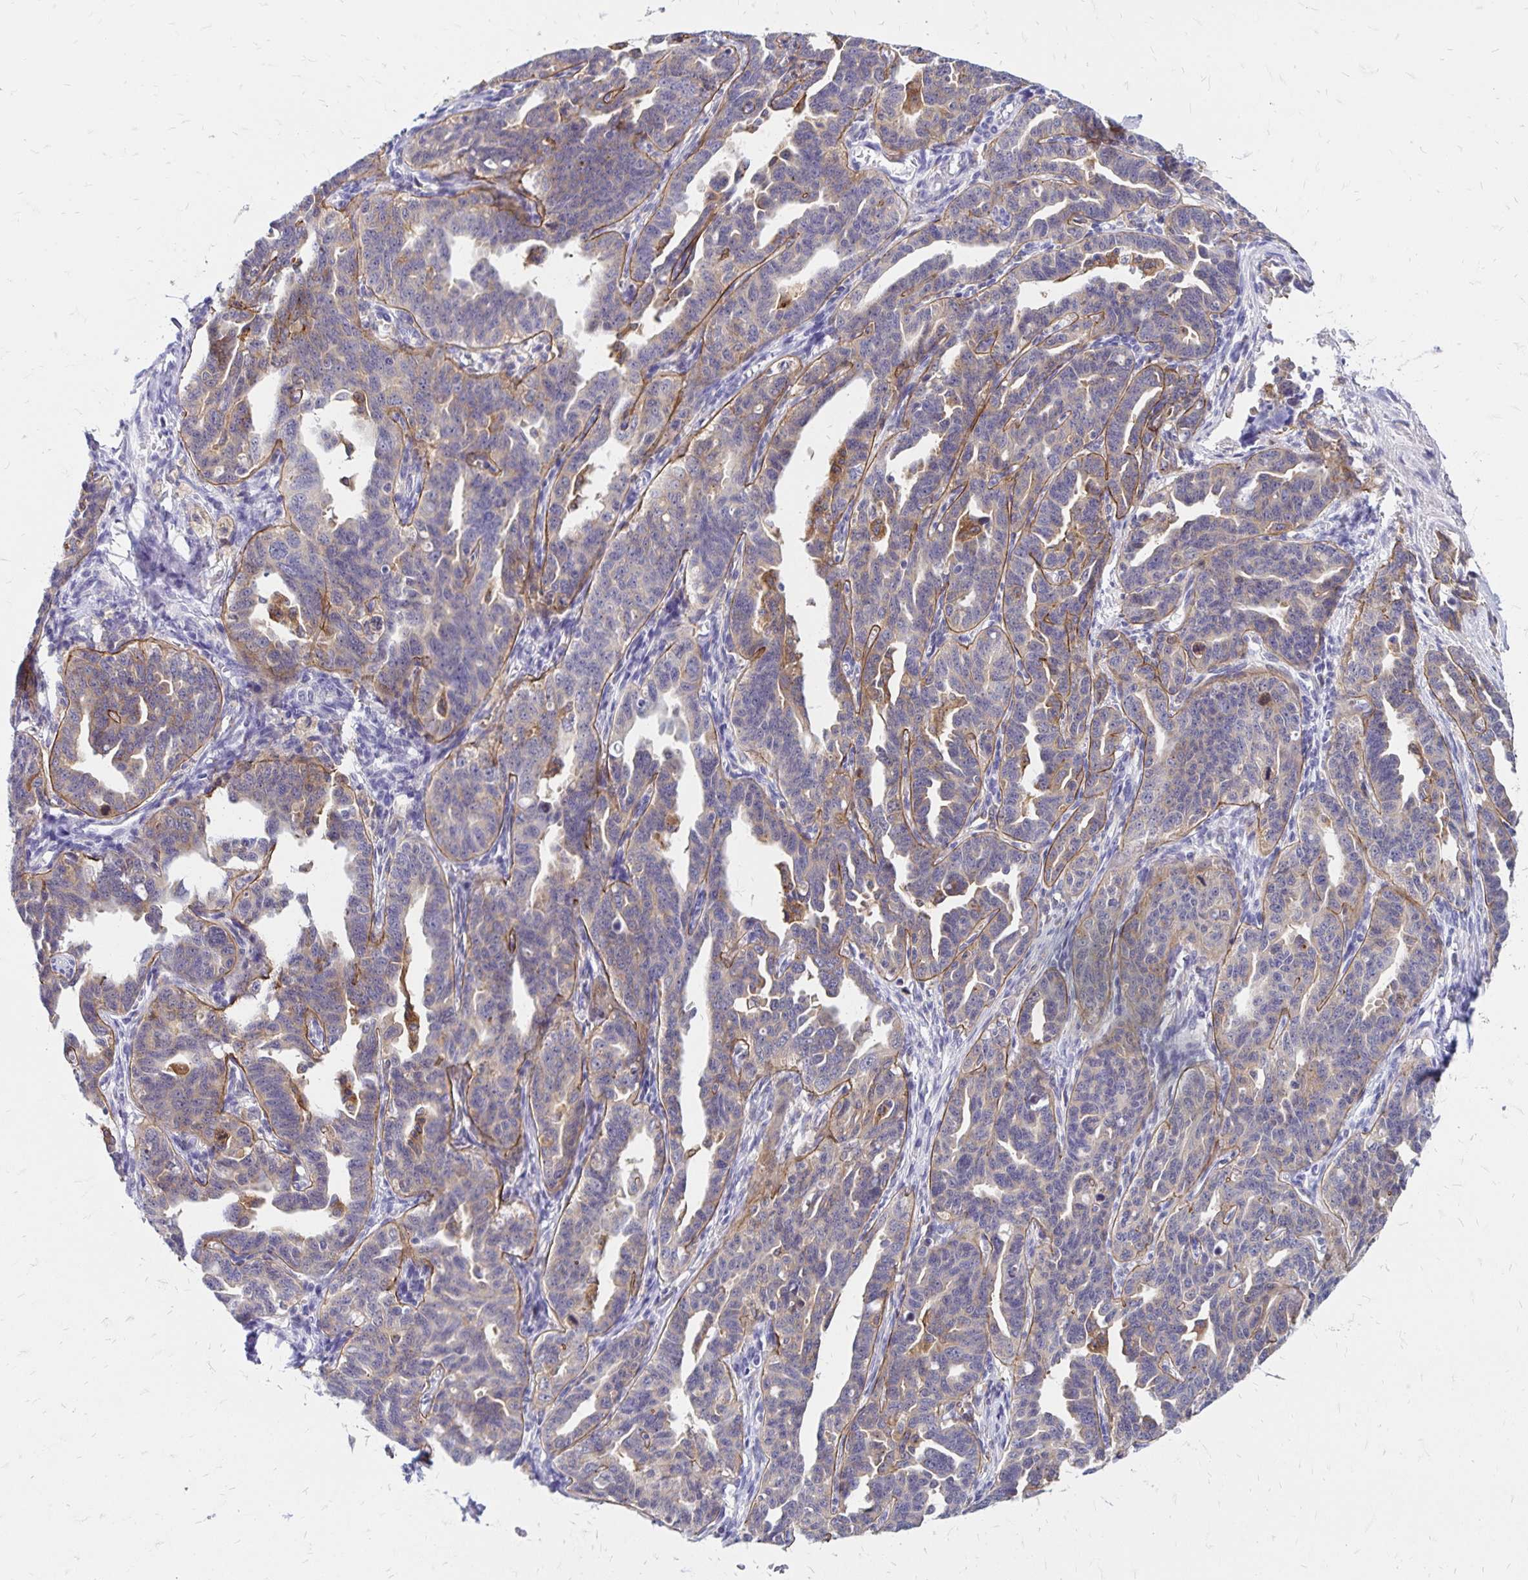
{"staining": {"intensity": "moderate", "quantity": "25%-75%", "location": "cytoplasmic/membranous"}, "tissue": "ovarian cancer", "cell_type": "Tumor cells", "image_type": "cancer", "snomed": [{"axis": "morphology", "description": "Cystadenocarcinoma, serous, NOS"}, {"axis": "topography", "description": "Ovary"}], "caption": "Protein analysis of ovarian serous cystadenocarcinoma tissue exhibits moderate cytoplasmic/membranous staining in approximately 25%-75% of tumor cells.", "gene": "TNS3", "patient": {"sex": "female", "age": 69}}